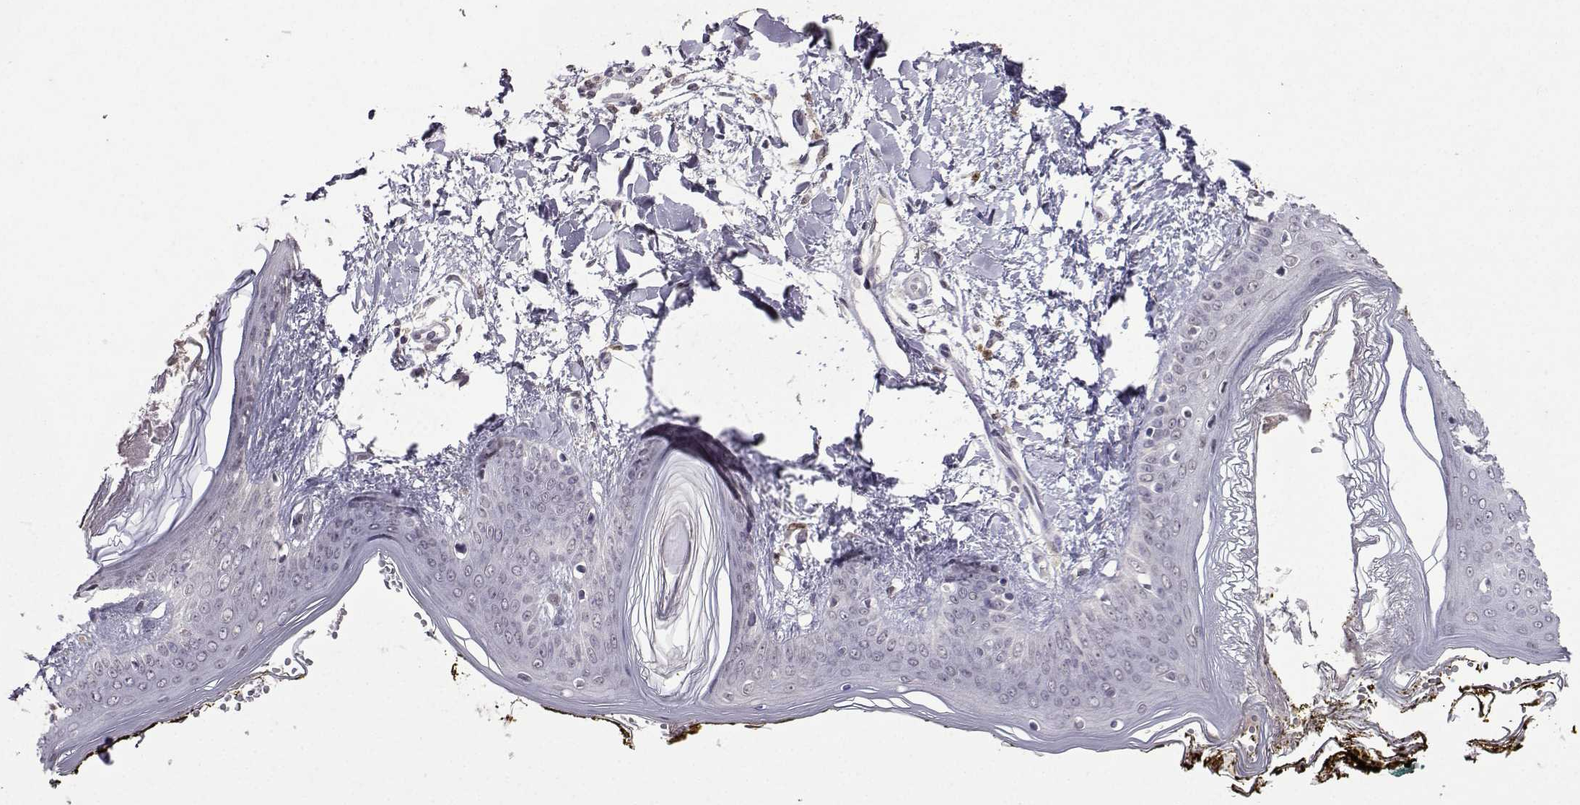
{"staining": {"intensity": "negative", "quantity": "none", "location": "none"}, "tissue": "skin", "cell_type": "Fibroblasts", "image_type": "normal", "snomed": [{"axis": "morphology", "description": "Normal tissue, NOS"}, {"axis": "topography", "description": "Skin"}], "caption": "Immunohistochemistry (IHC) of benign human skin reveals no positivity in fibroblasts.", "gene": "CCL28", "patient": {"sex": "female", "age": 34}}